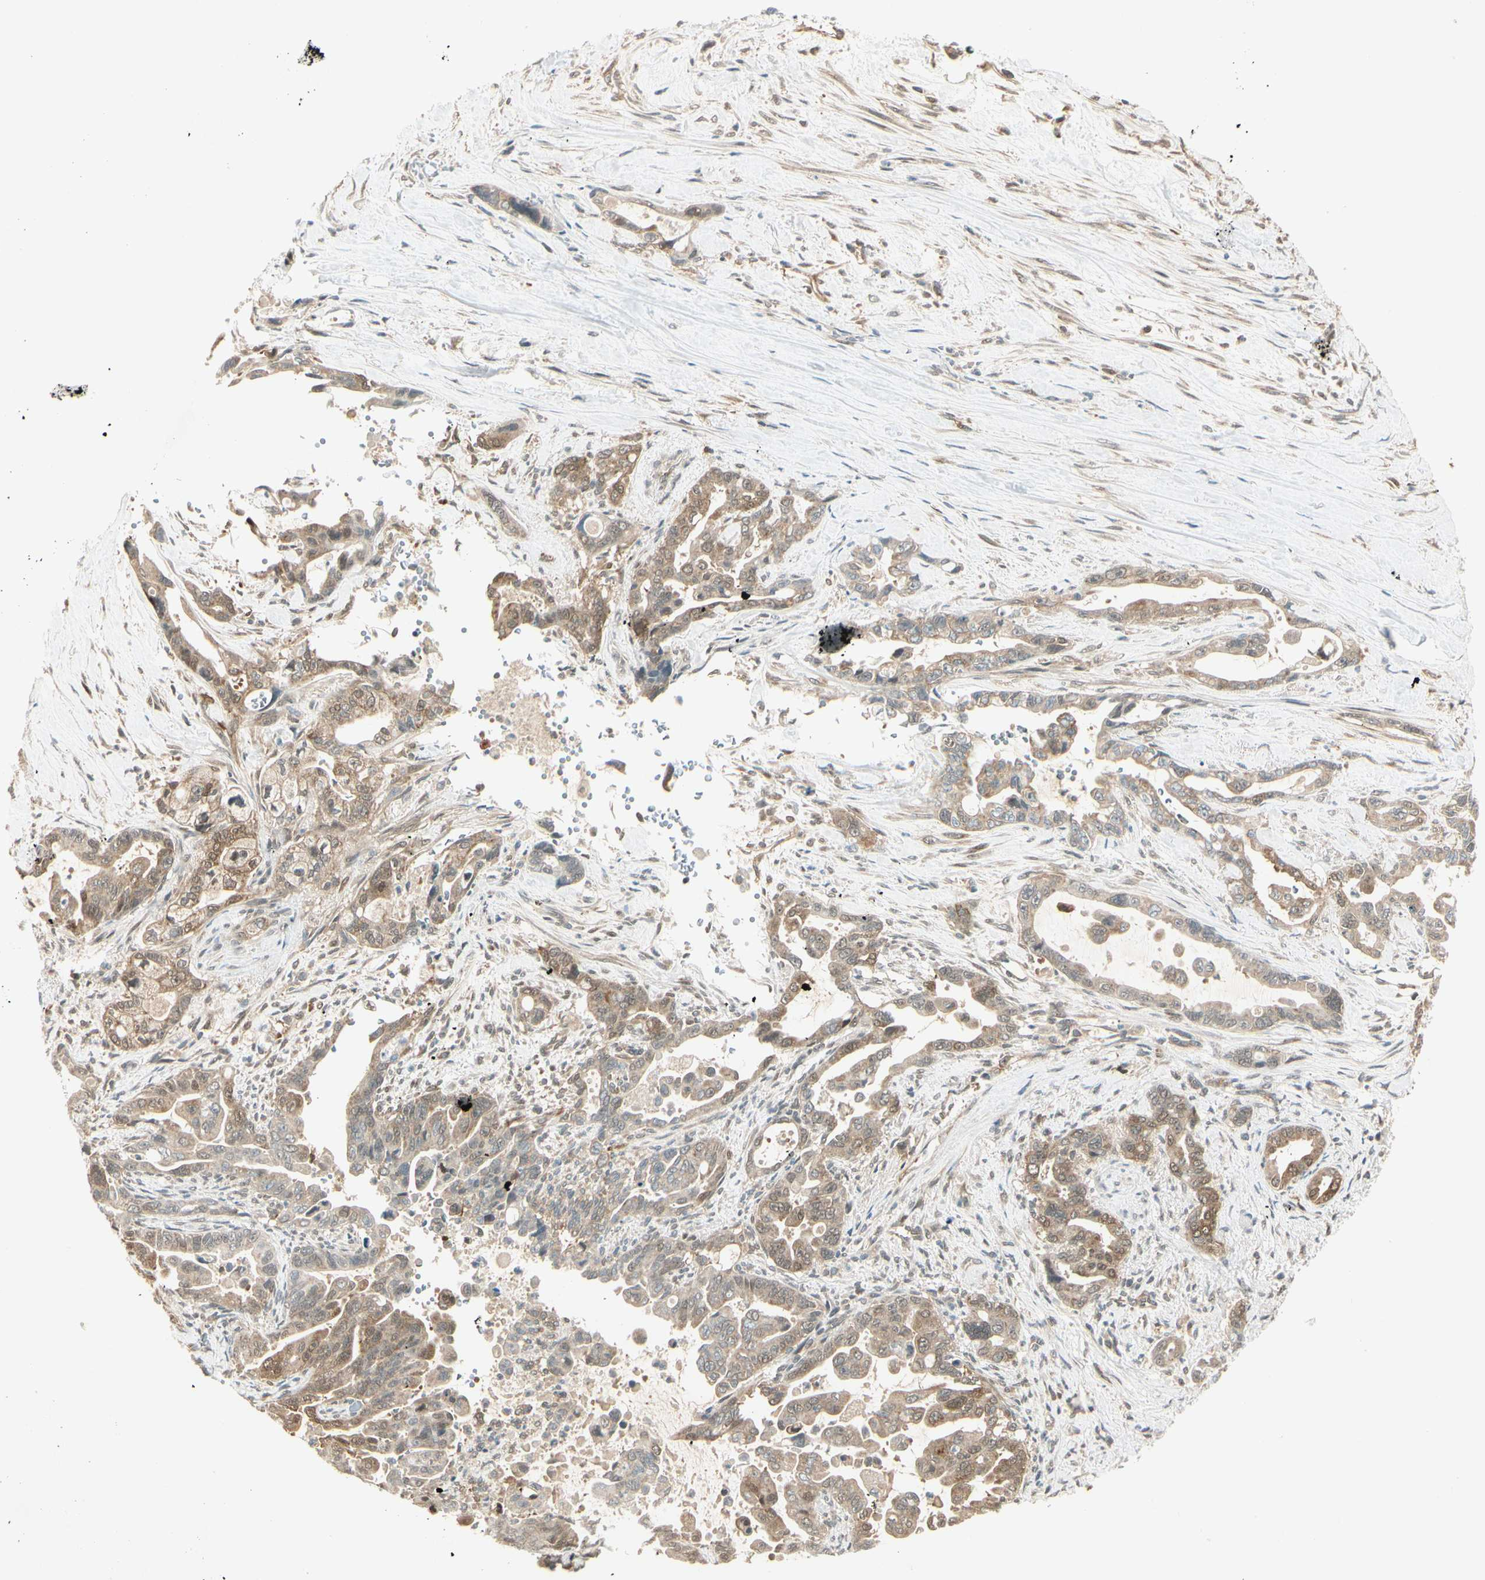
{"staining": {"intensity": "weak", "quantity": "25%-75%", "location": "cytoplasmic/membranous"}, "tissue": "pancreatic cancer", "cell_type": "Tumor cells", "image_type": "cancer", "snomed": [{"axis": "morphology", "description": "Adenocarcinoma, NOS"}, {"axis": "topography", "description": "Pancreas"}], "caption": "Immunohistochemical staining of adenocarcinoma (pancreatic) exhibits low levels of weak cytoplasmic/membranous protein expression in about 25%-75% of tumor cells.", "gene": "IPO5", "patient": {"sex": "male", "age": 70}}